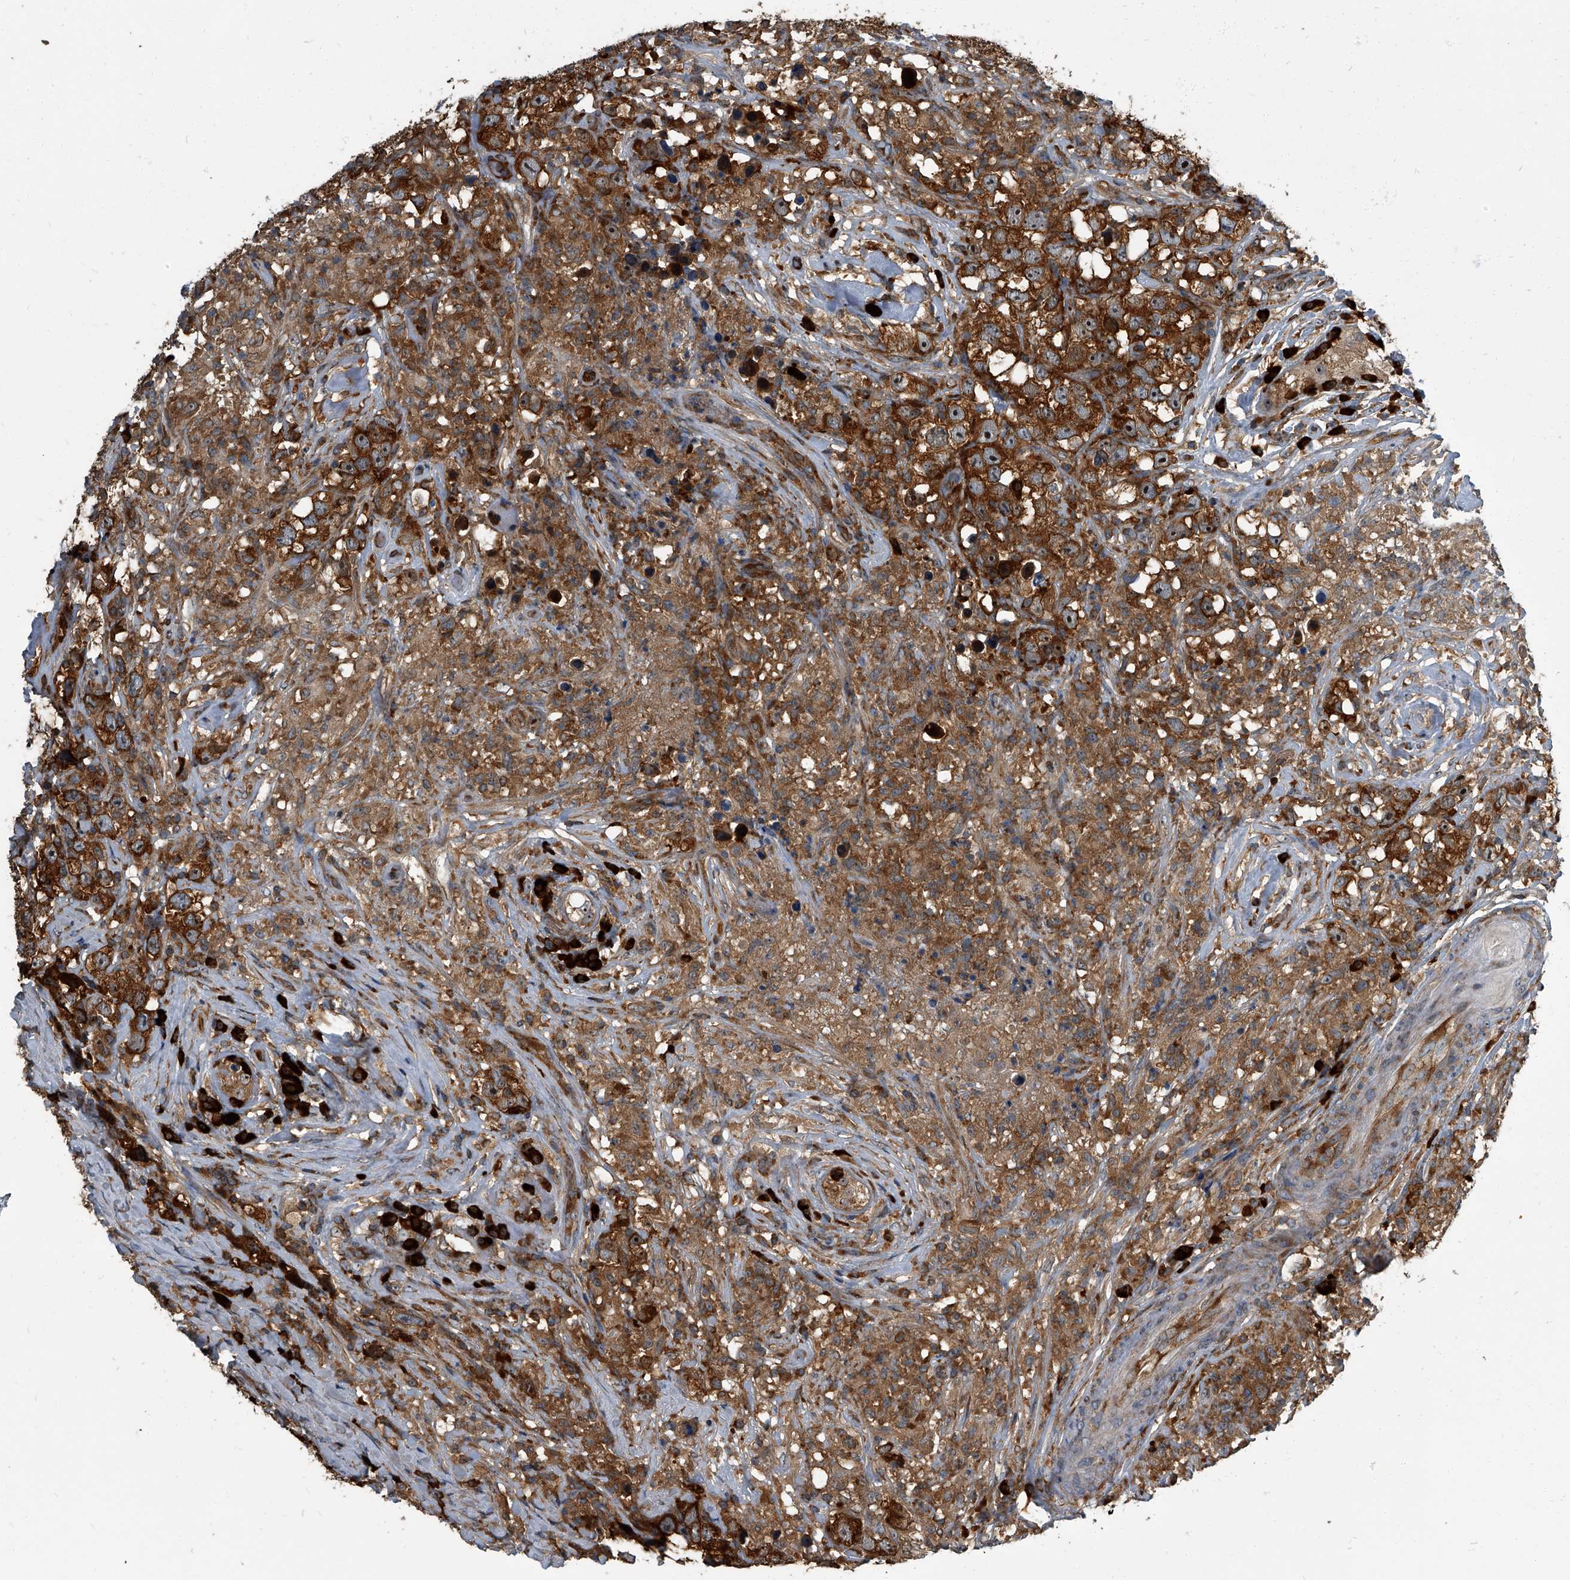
{"staining": {"intensity": "strong", "quantity": ">75%", "location": "cytoplasmic/membranous"}, "tissue": "testis cancer", "cell_type": "Tumor cells", "image_type": "cancer", "snomed": [{"axis": "morphology", "description": "Seminoma, NOS"}, {"axis": "topography", "description": "Testis"}], "caption": "Immunohistochemistry (IHC) of seminoma (testis) displays high levels of strong cytoplasmic/membranous expression in about >75% of tumor cells. (Brightfield microscopy of DAB IHC at high magnification).", "gene": "CDV3", "patient": {"sex": "male", "age": 49}}